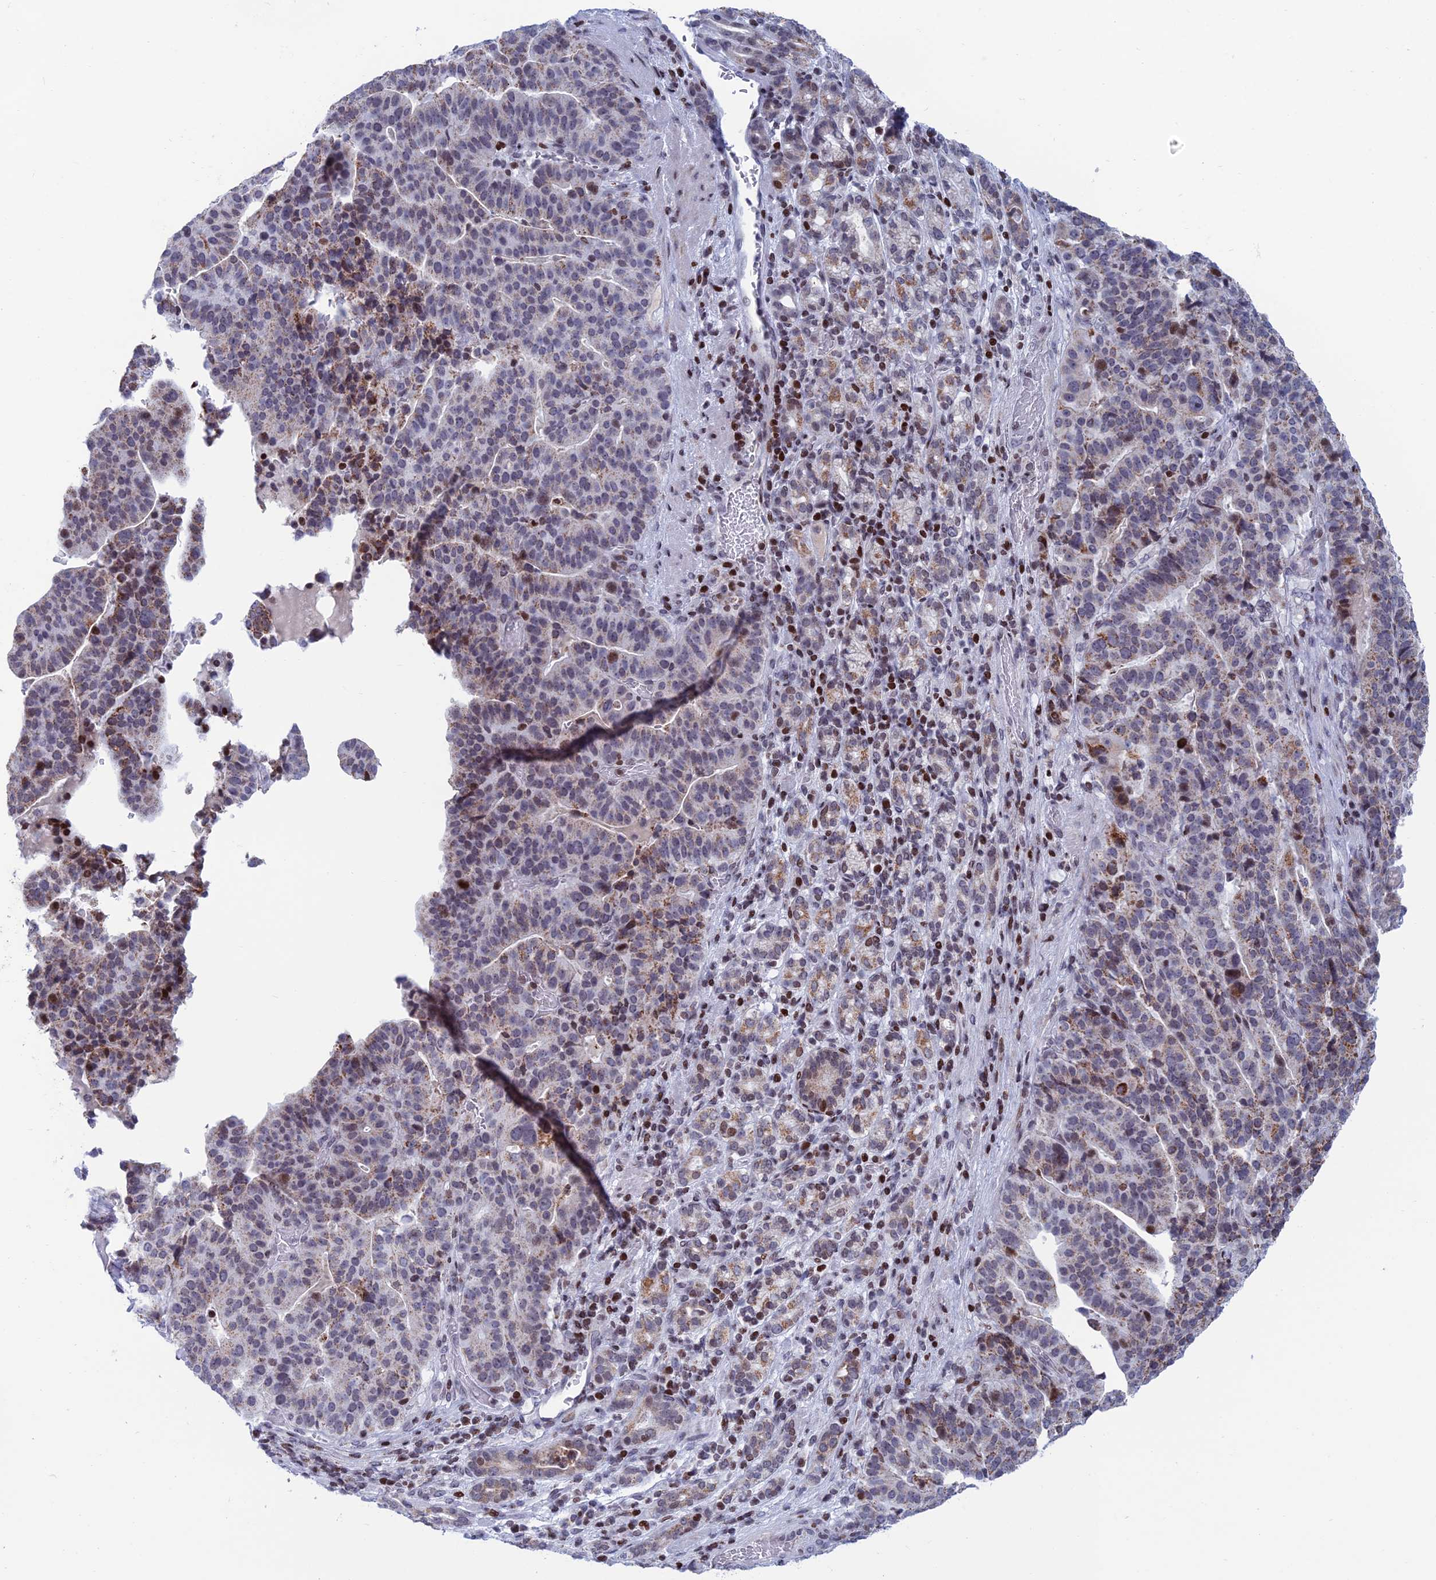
{"staining": {"intensity": "moderate", "quantity": "<25%", "location": "cytoplasmic/membranous,nuclear"}, "tissue": "stomach cancer", "cell_type": "Tumor cells", "image_type": "cancer", "snomed": [{"axis": "morphology", "description": "Adenocarcinoma, NOS"}, {"axis": "topography", "description": "Stomach"}], "caption": "Protein expression analysis of human adenocarcinoma (stomach) reveals moderate cytoplasmic/membranous and nuclear expression in about <25% of tumor cells. The staining was performed using DAB (3,3'-diaminobenzidine), with brown indicating positive protein expression. Nuclei are stained blue with hematoxylin.", "gene": "AFF3", "patient": {"sex": "male", "age": 48}}